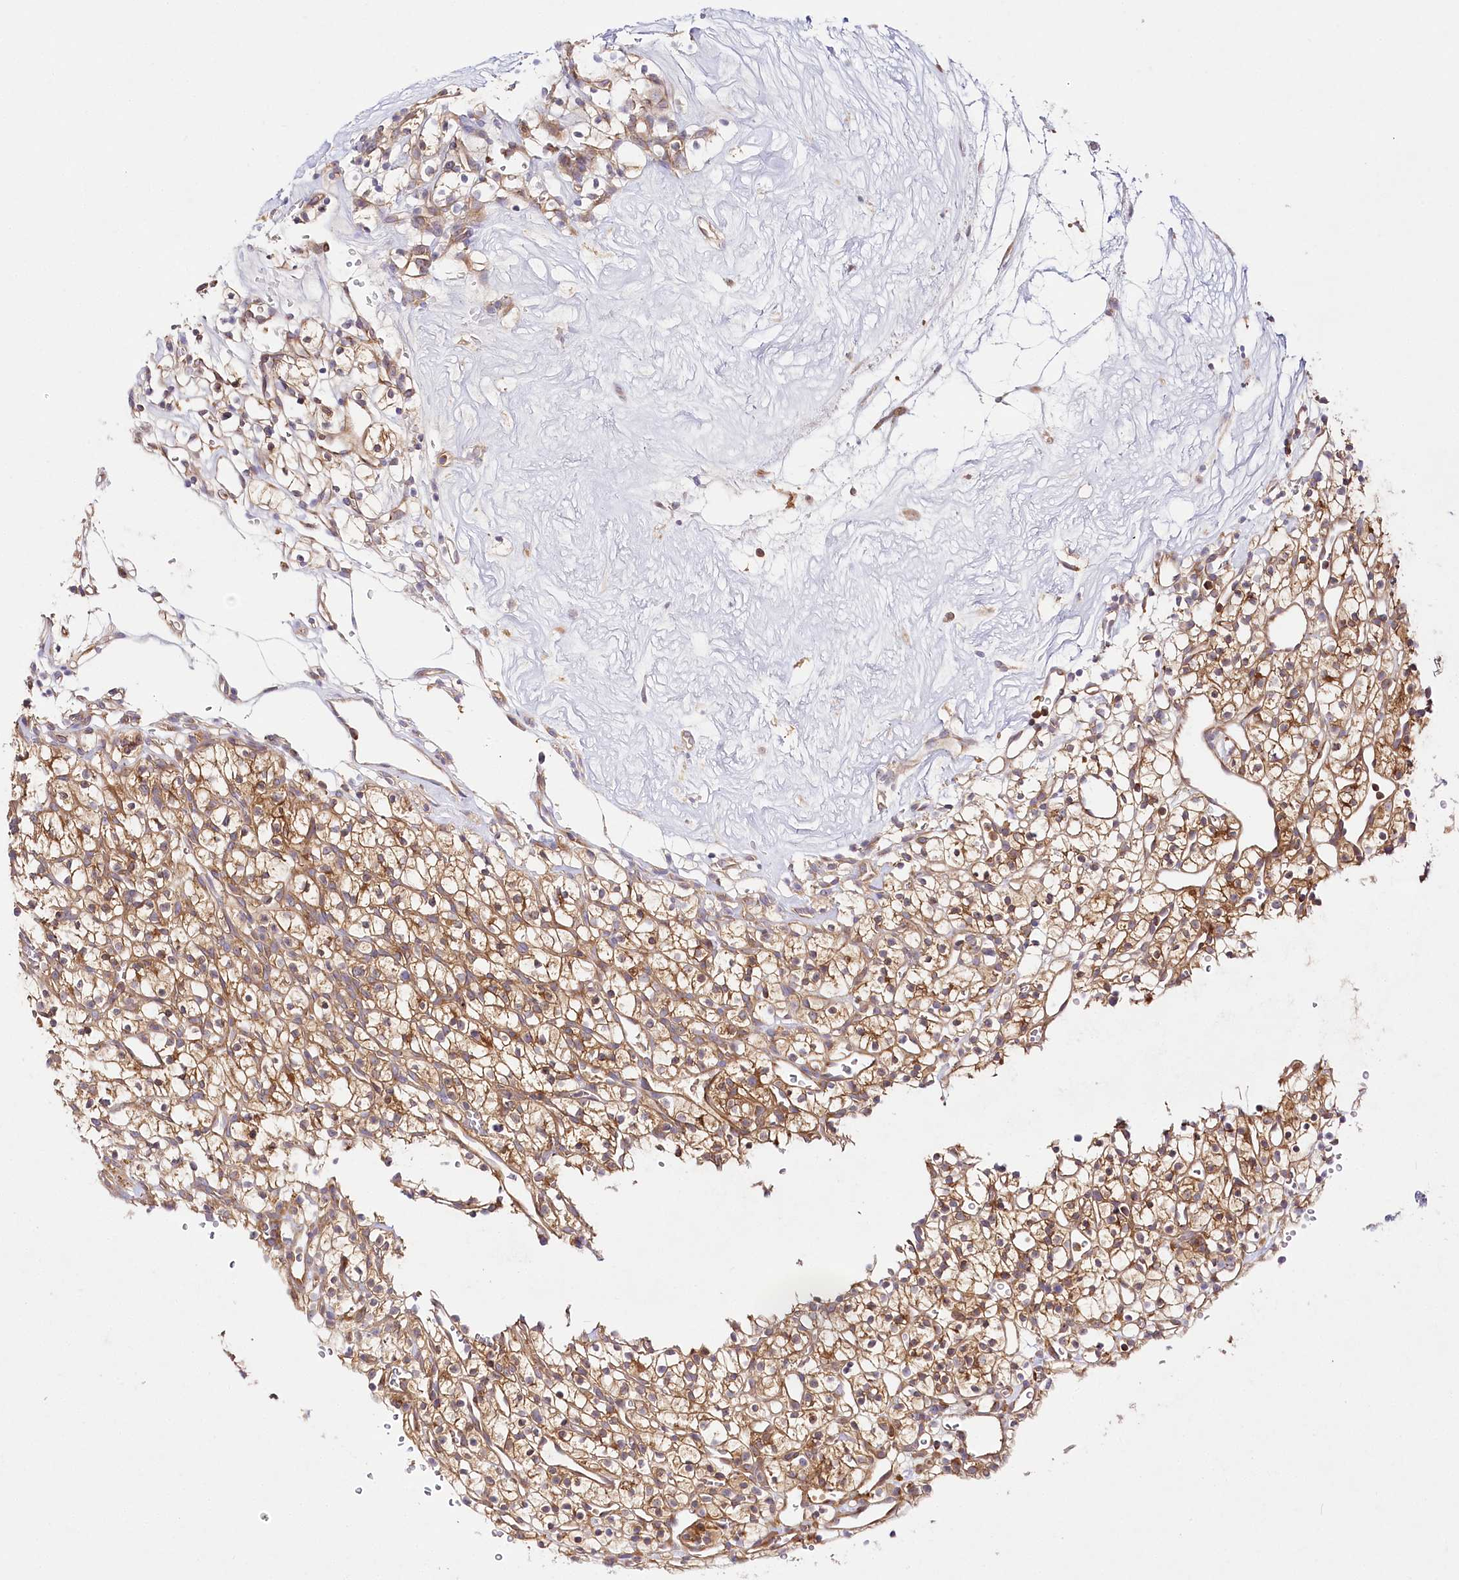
{"staining": {"intensity": "moderate", "quantity": ">75%", "location": "cytoplasmic/membranous"}, "tissue": "renal cancer", "cell_type": "Tumor cells", "image_type": "cancer", "snomed": [{"axis": "morphology", "description": "Adenocarcinoma, NOS"}, {"axis": "topography", "description": "Kidney"}], "caption": "Moderate cytoplasmic/membranous protein positivity is identified in about >75% of tumor cells in renal adenocarcinoma. (IHC, brightfield microscopy, high magnification).", "gene": "ABRAXAS2", "patient": {"sex": "female", "age": 57}}